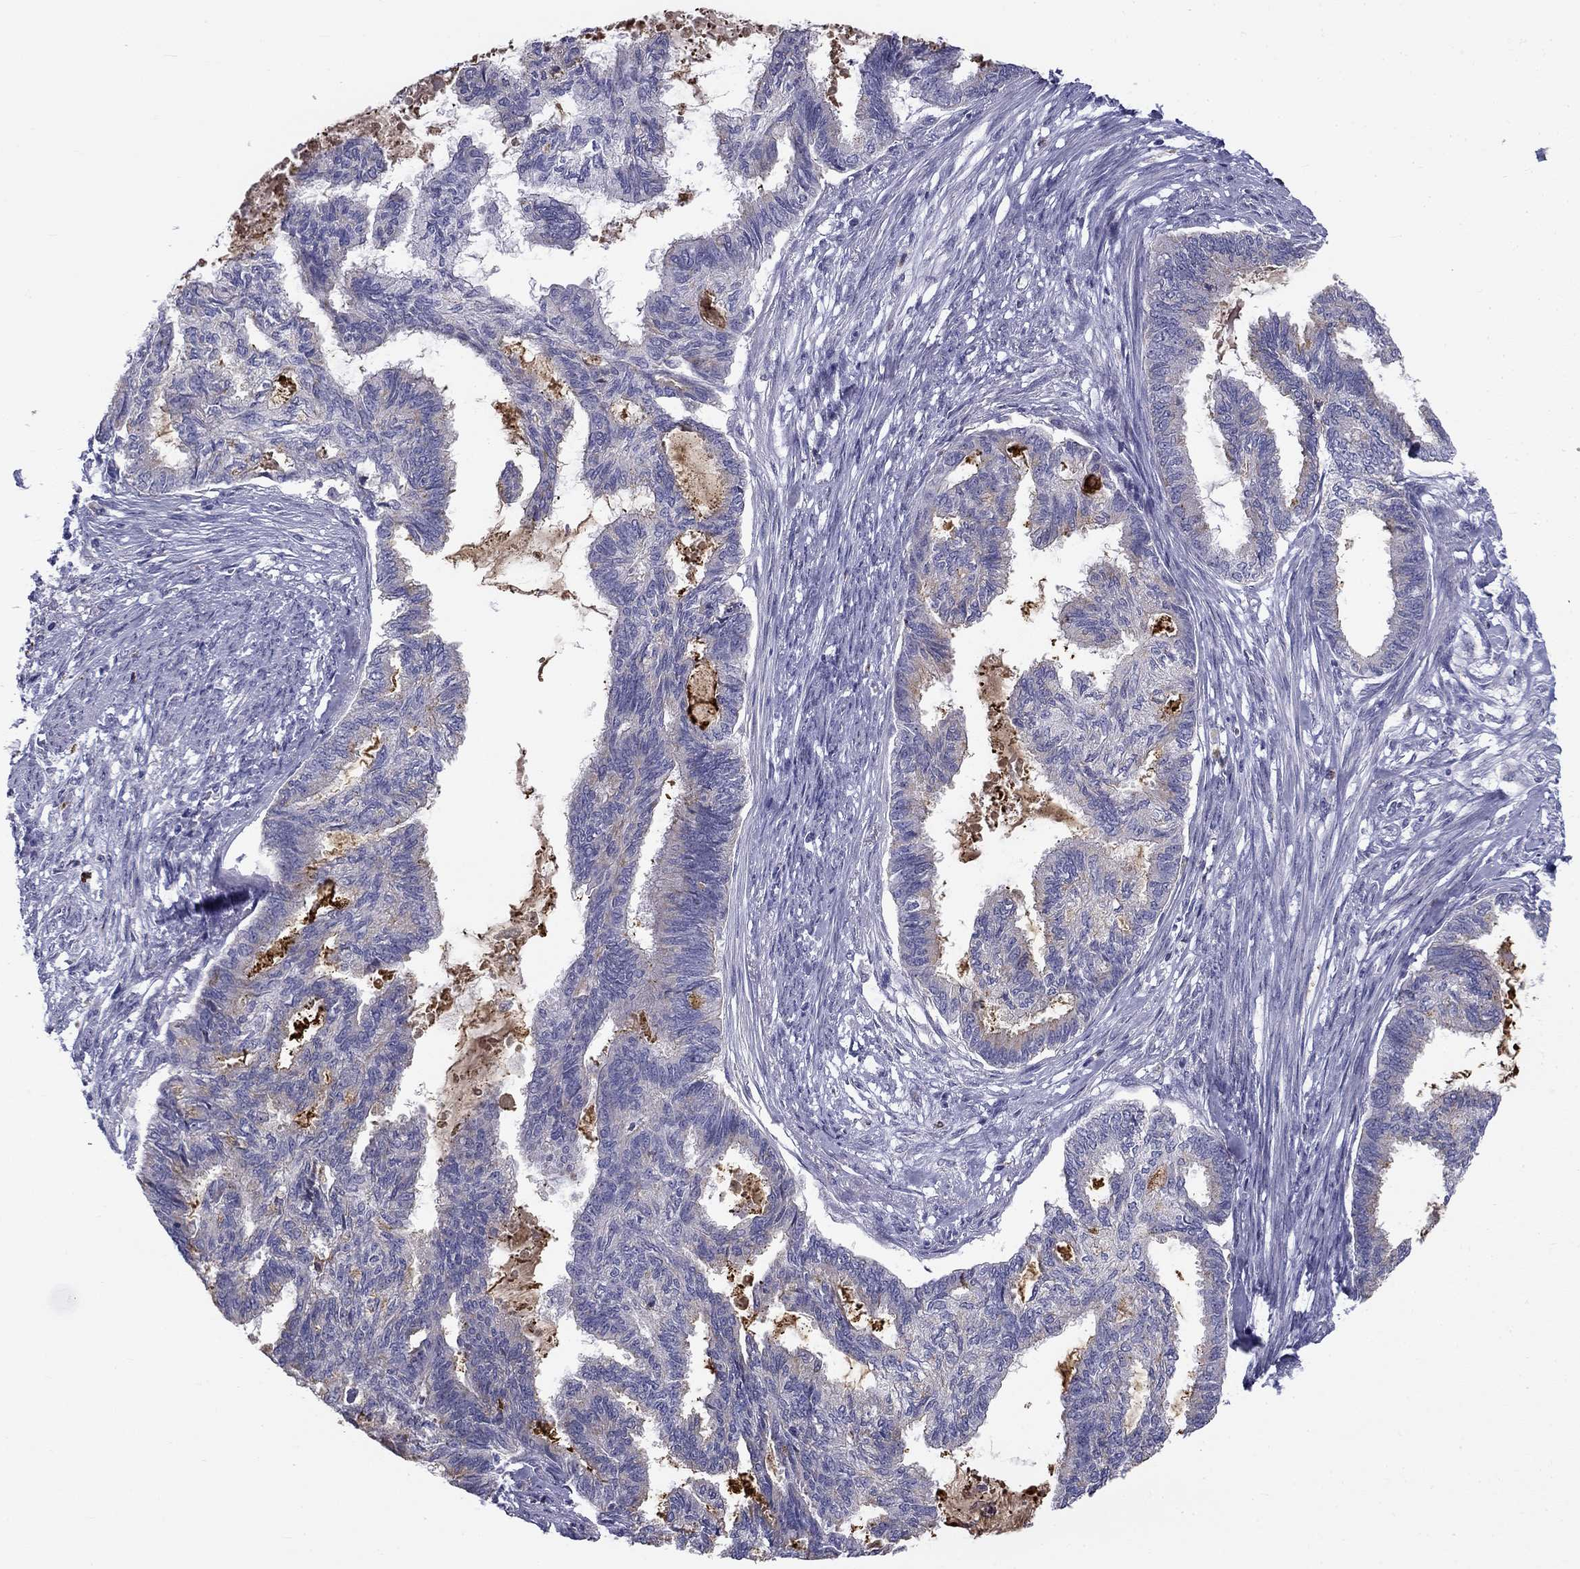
{"staining": {"intensity": "weak", "quantity": "<25%", "location": "cytoplasmic/membranous"}, "tissue": "endometrial cancer", "cell_type": "Tumor cells", "image_type": "cancer", "snomed": [{"axis": "morphology", "description": "Adenocarcinoma, NOS"}, {"axis": "topography", "description": "Endometrium"}], "caption": "A high-resolution micrograph shows immunohistochemistry (IHC) staining of adenocarcinoma (endometrial), which shows no significant staining in tumor cells. (DAB IHC, high magnification).", "gene": "CLPSL2", "patient": {"sex": "female", "age": 86}}